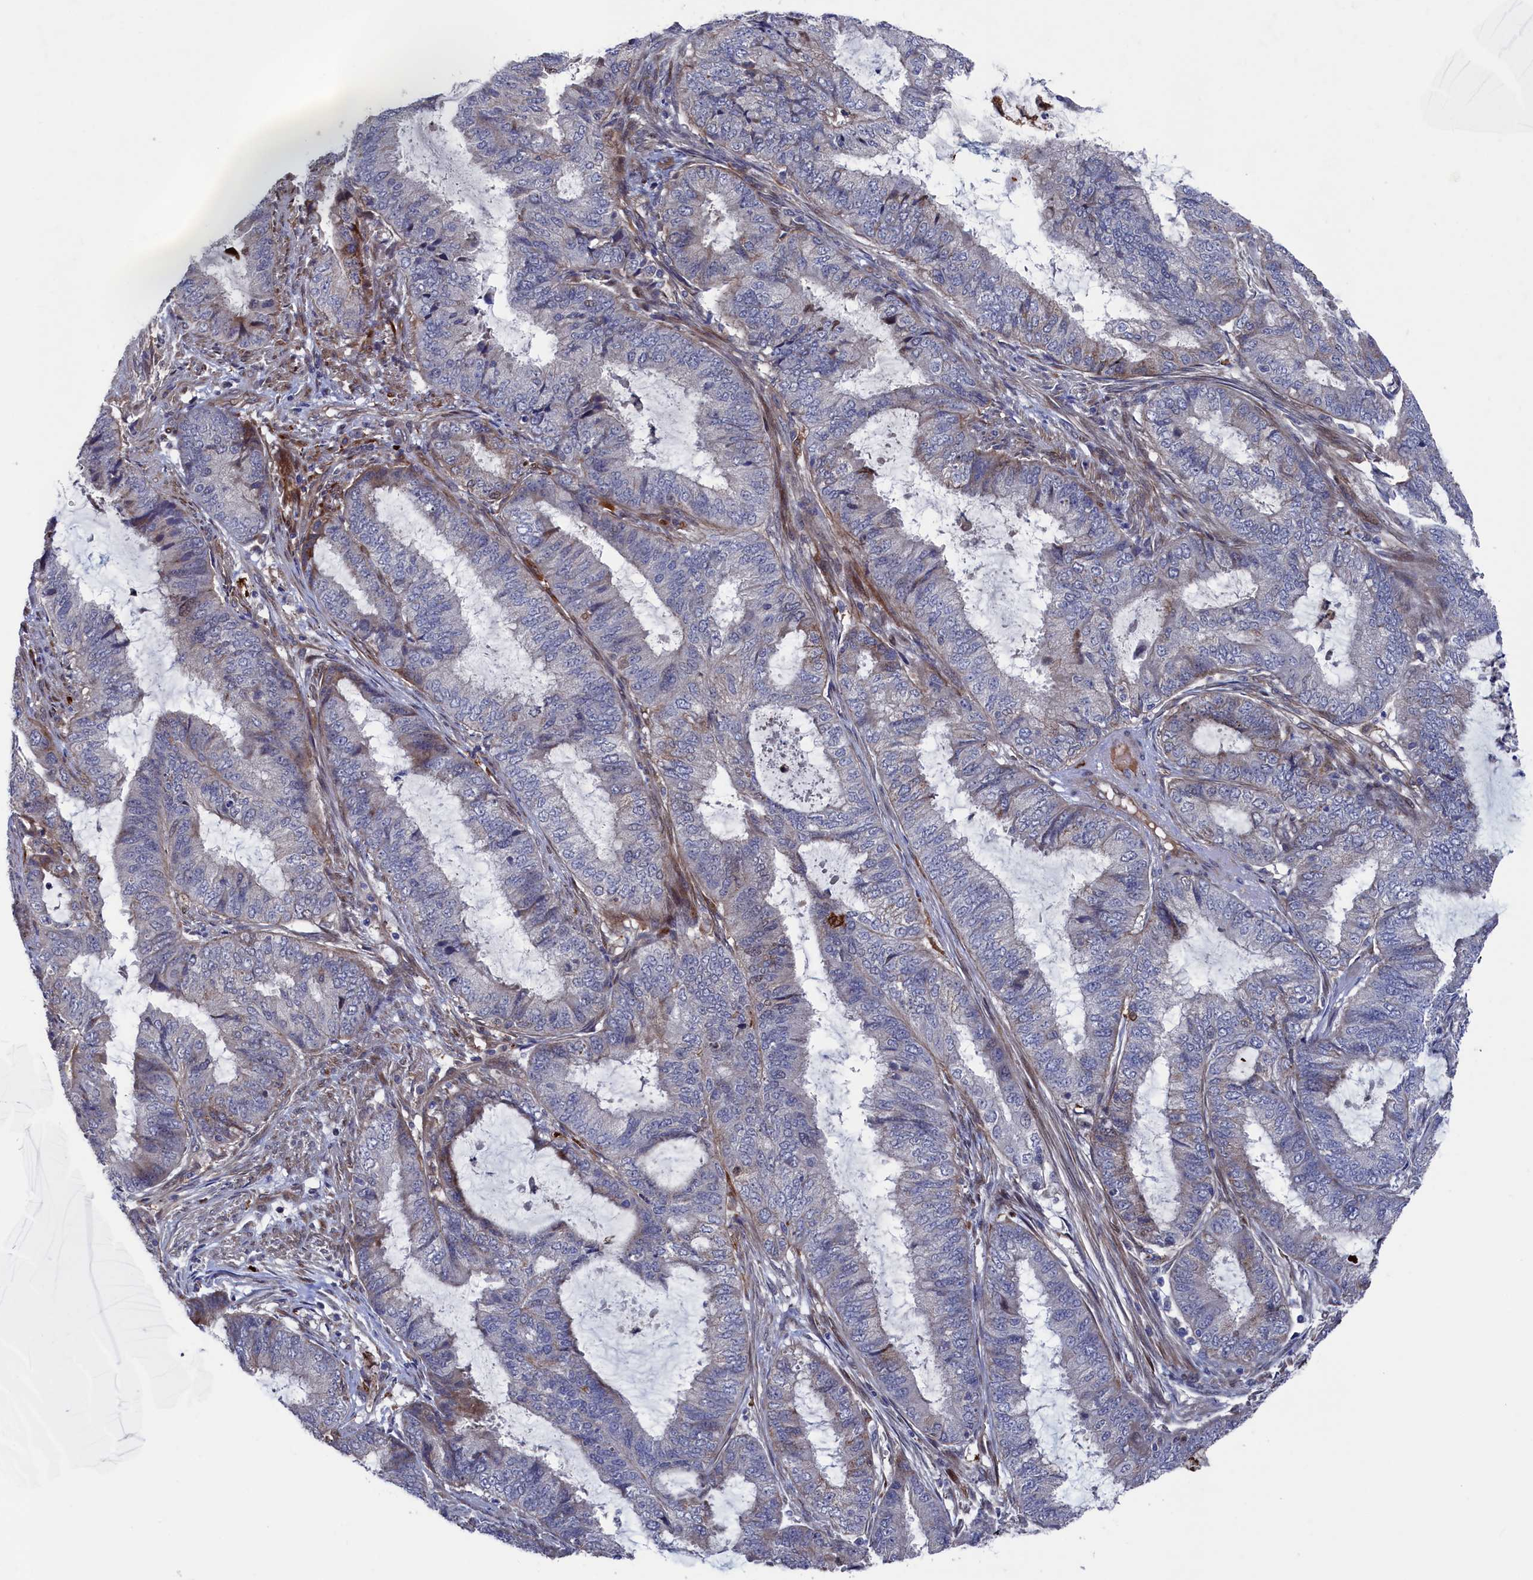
{"staining": {"intensity": "moderate", "quantity": "<25%", "location": "cytoplasmic/membranous"}, "tissue": "endometrial cancer", "cell_type": "Tumor cells", "image_type": "cancer", "snomed": [{"axis": "morphology", "description": "Adenocarcinoma, NOS"}, {"axis": "topography", "description": "Endometrium"}], "caption": "Endometrial cancer stained with DAB (3,3'-diaminobenzidine) IHC shows low levels of moderate cytoplasmic/membranous expression in about <25% of tumor cells.", "gene": "ZNF891", "patient": {"sex": "female", "age": 51}}